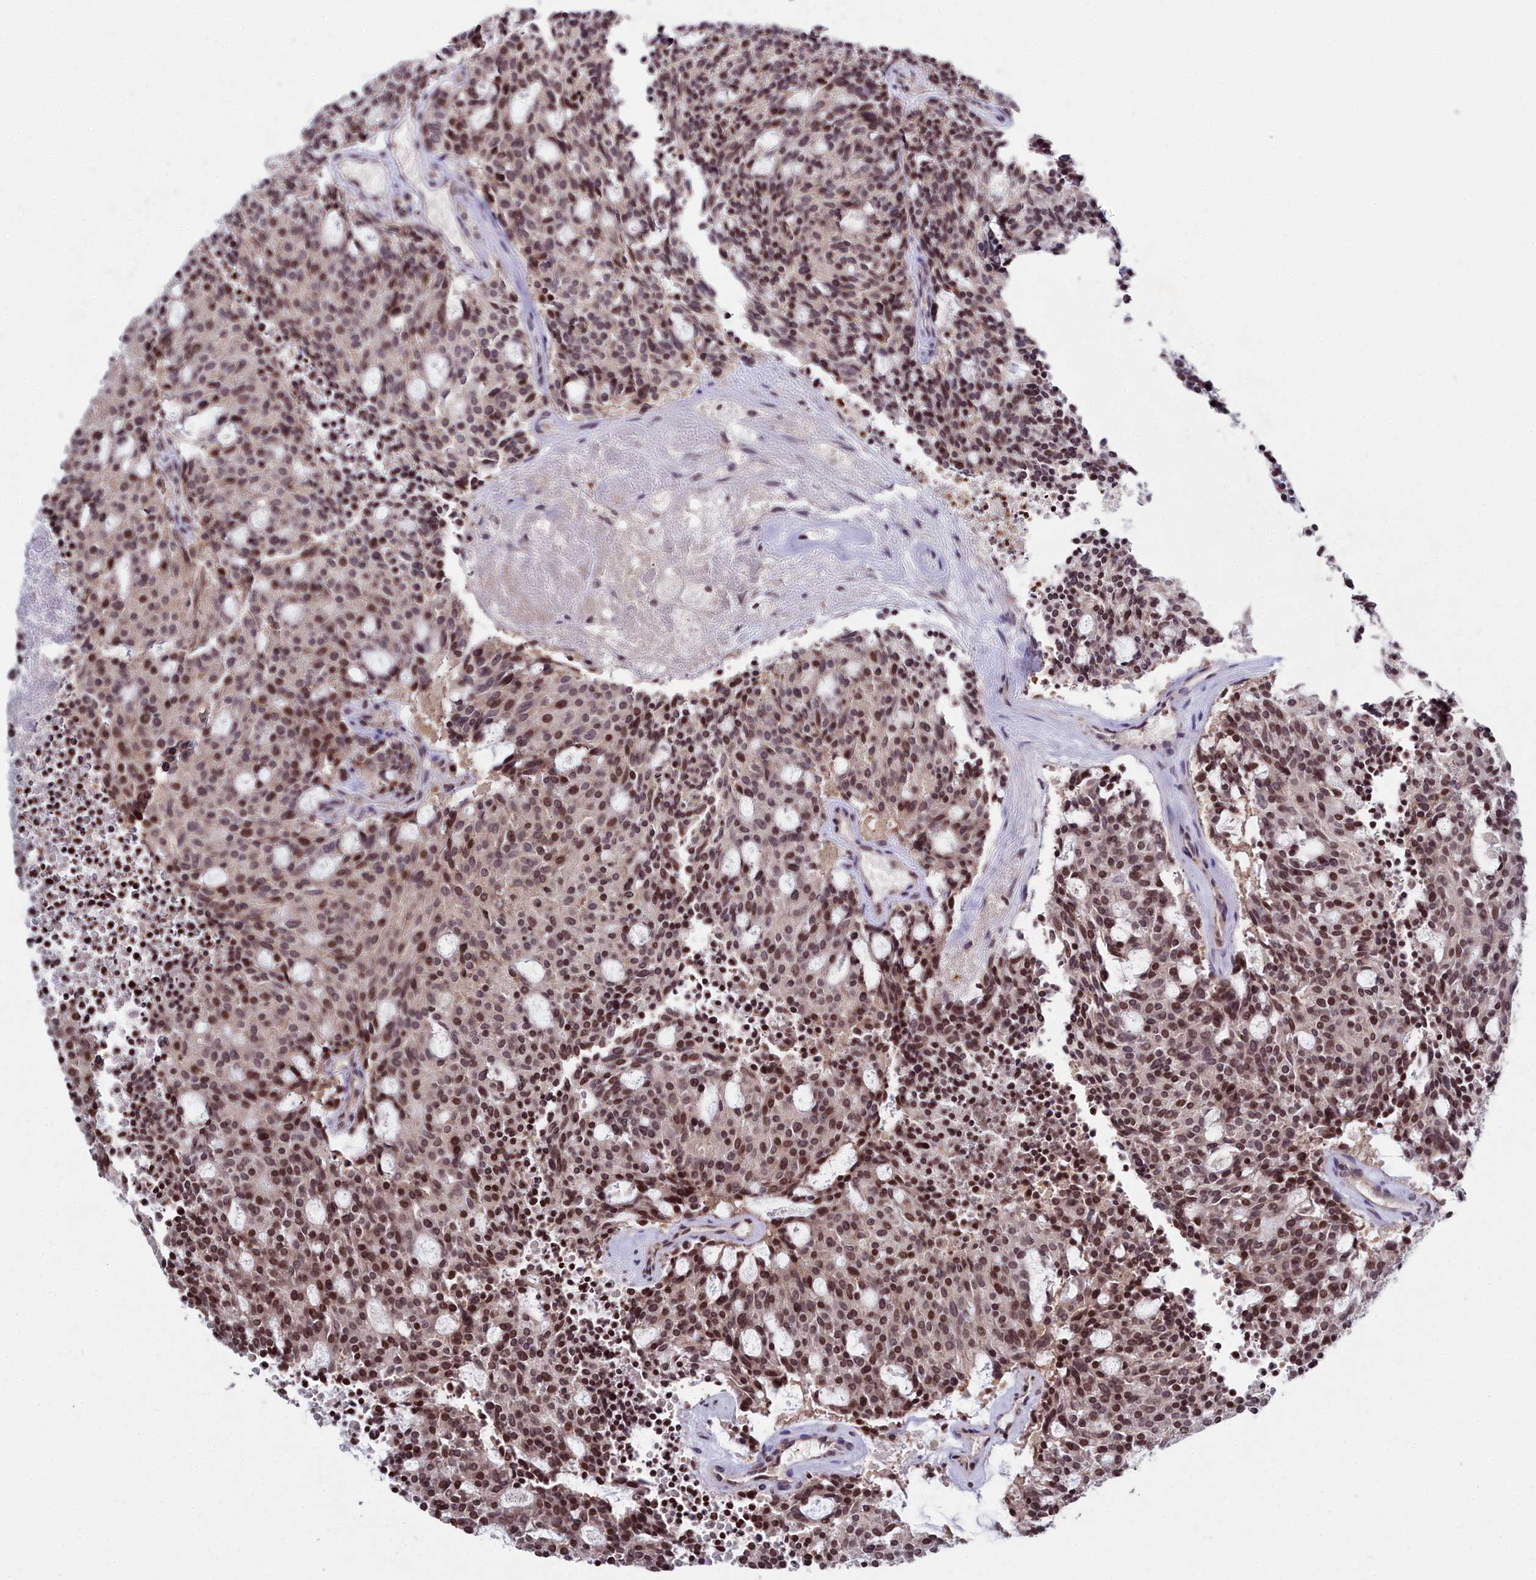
{"staining": {"intensity": "moderate", "quantity": ">75%", "location": "nuclear"}, "tissue": "carcinoid", "cell_type": "Tumor cells", "image_type": "cancer", "snomed": [{"axis": "morphology", "description": "Carcinoid, malignant, NOS"}, {"axis": "topography", "description": "Pancreas"}], "caption": "Tumor cells show medium levels of moderate nuclear positivity in approximately >75% of cells in carcinoid (malignant). The protein of interest is shown in brown color, while the nuclei are stained blue.", "gene": "FZD4", "patient": {"sex": "female", "age": 54}}